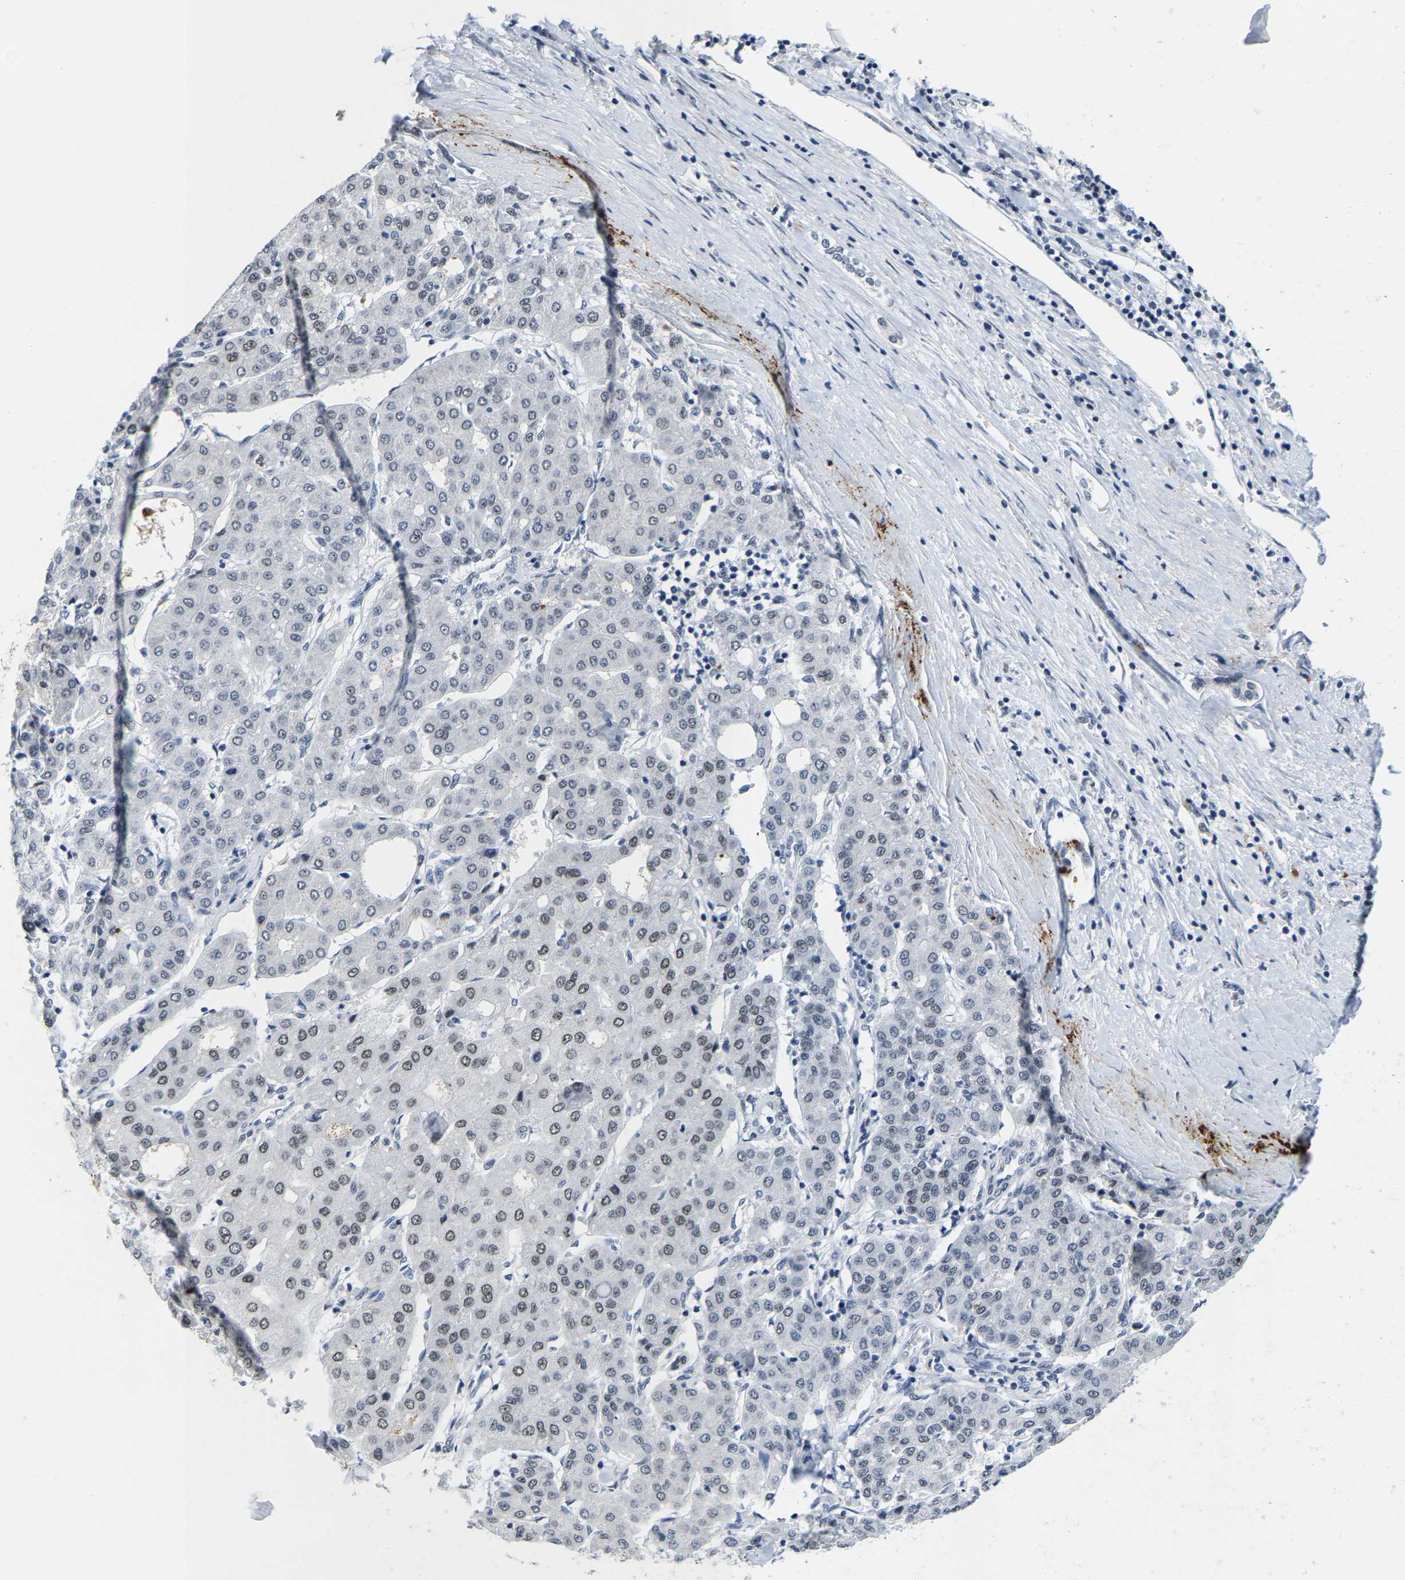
{"staining": {"intensity": "moderate", "quantity": "25%-75%", "location": "nuclear"}, "tissue": "liver cancer", "cell_type": "Tumor cells", "image_type": "cancer", "snomed": [{"axis": "morphology", "description": "Carcinoma, Hepatocellular, NOS"}, {"axis": "topography", "description": "Liver"}], "caption": "Moderate nuclear protein staining is present in about 25%-75% of tumor cells in hepatocellular carcinoma (liver). The protein is shown in brown color, while the nuclei are stained blue.", "gene": "SETD1B", "patient": {"sex": "male", "age": 65}}